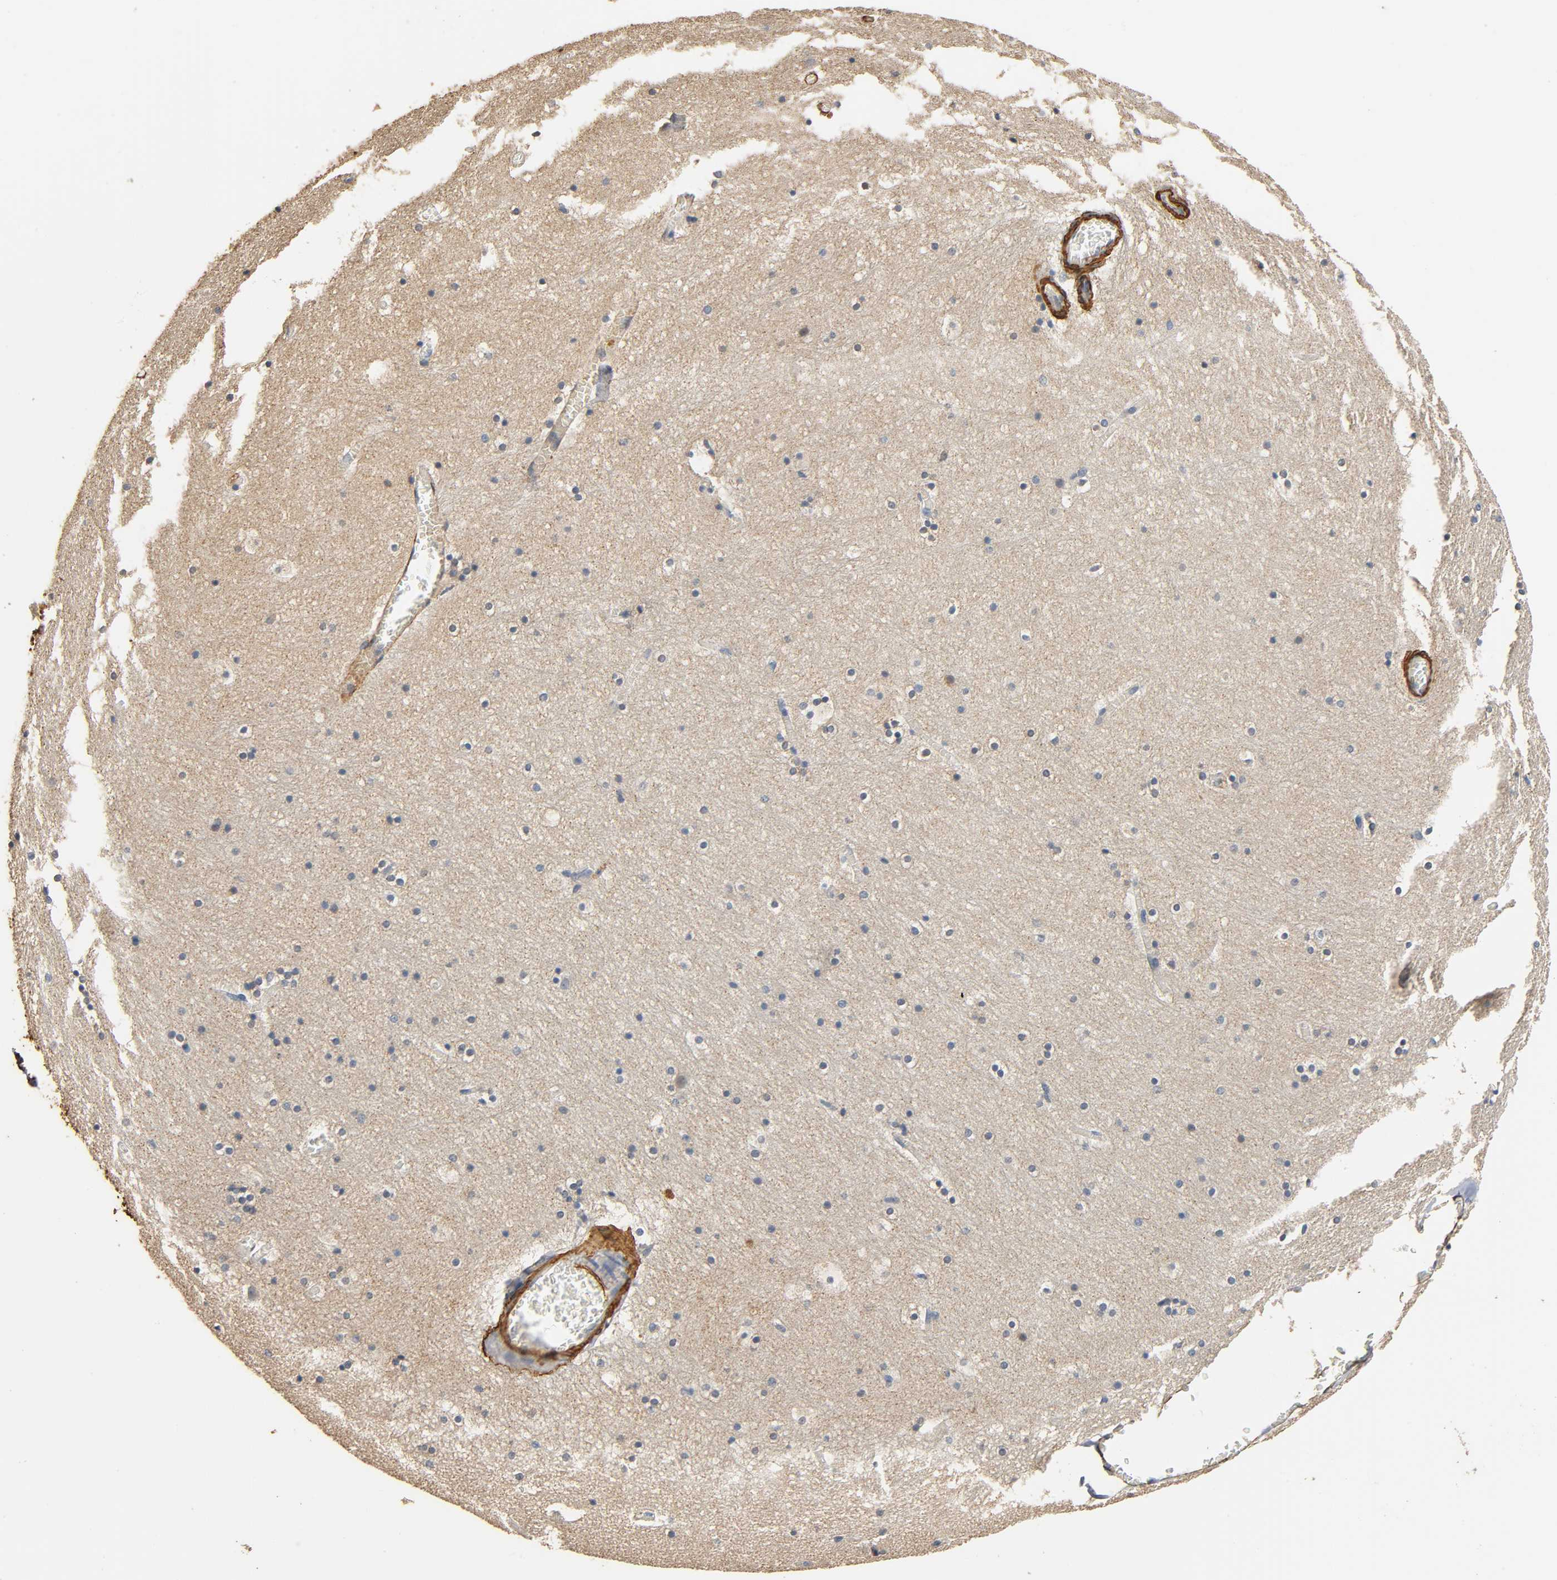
{"staining": {"intensity": "weak", "quantity": "<25%", "location": "cytoplasmic/membranous"}, "tissue": "hippocampus", "cell_type": "Glial cells", "image_type": "normal", "snomed": [{"axis": "morphology", "description": "Normal tissue, NOS"}, {"axis": "topography", "description": "Hippocampus"}], "caption": "This is a histopathology image of immunohistochemistry (IHC) staining of benign hippocampus, which shows no expression in glial cells. (Stains: DAB IHC with hematoxylin counter stain, Microscopy: brightfield microscopy at high magnification).", "gene": "GSTA1", "patient": {"sex": "male", "age": 45}}